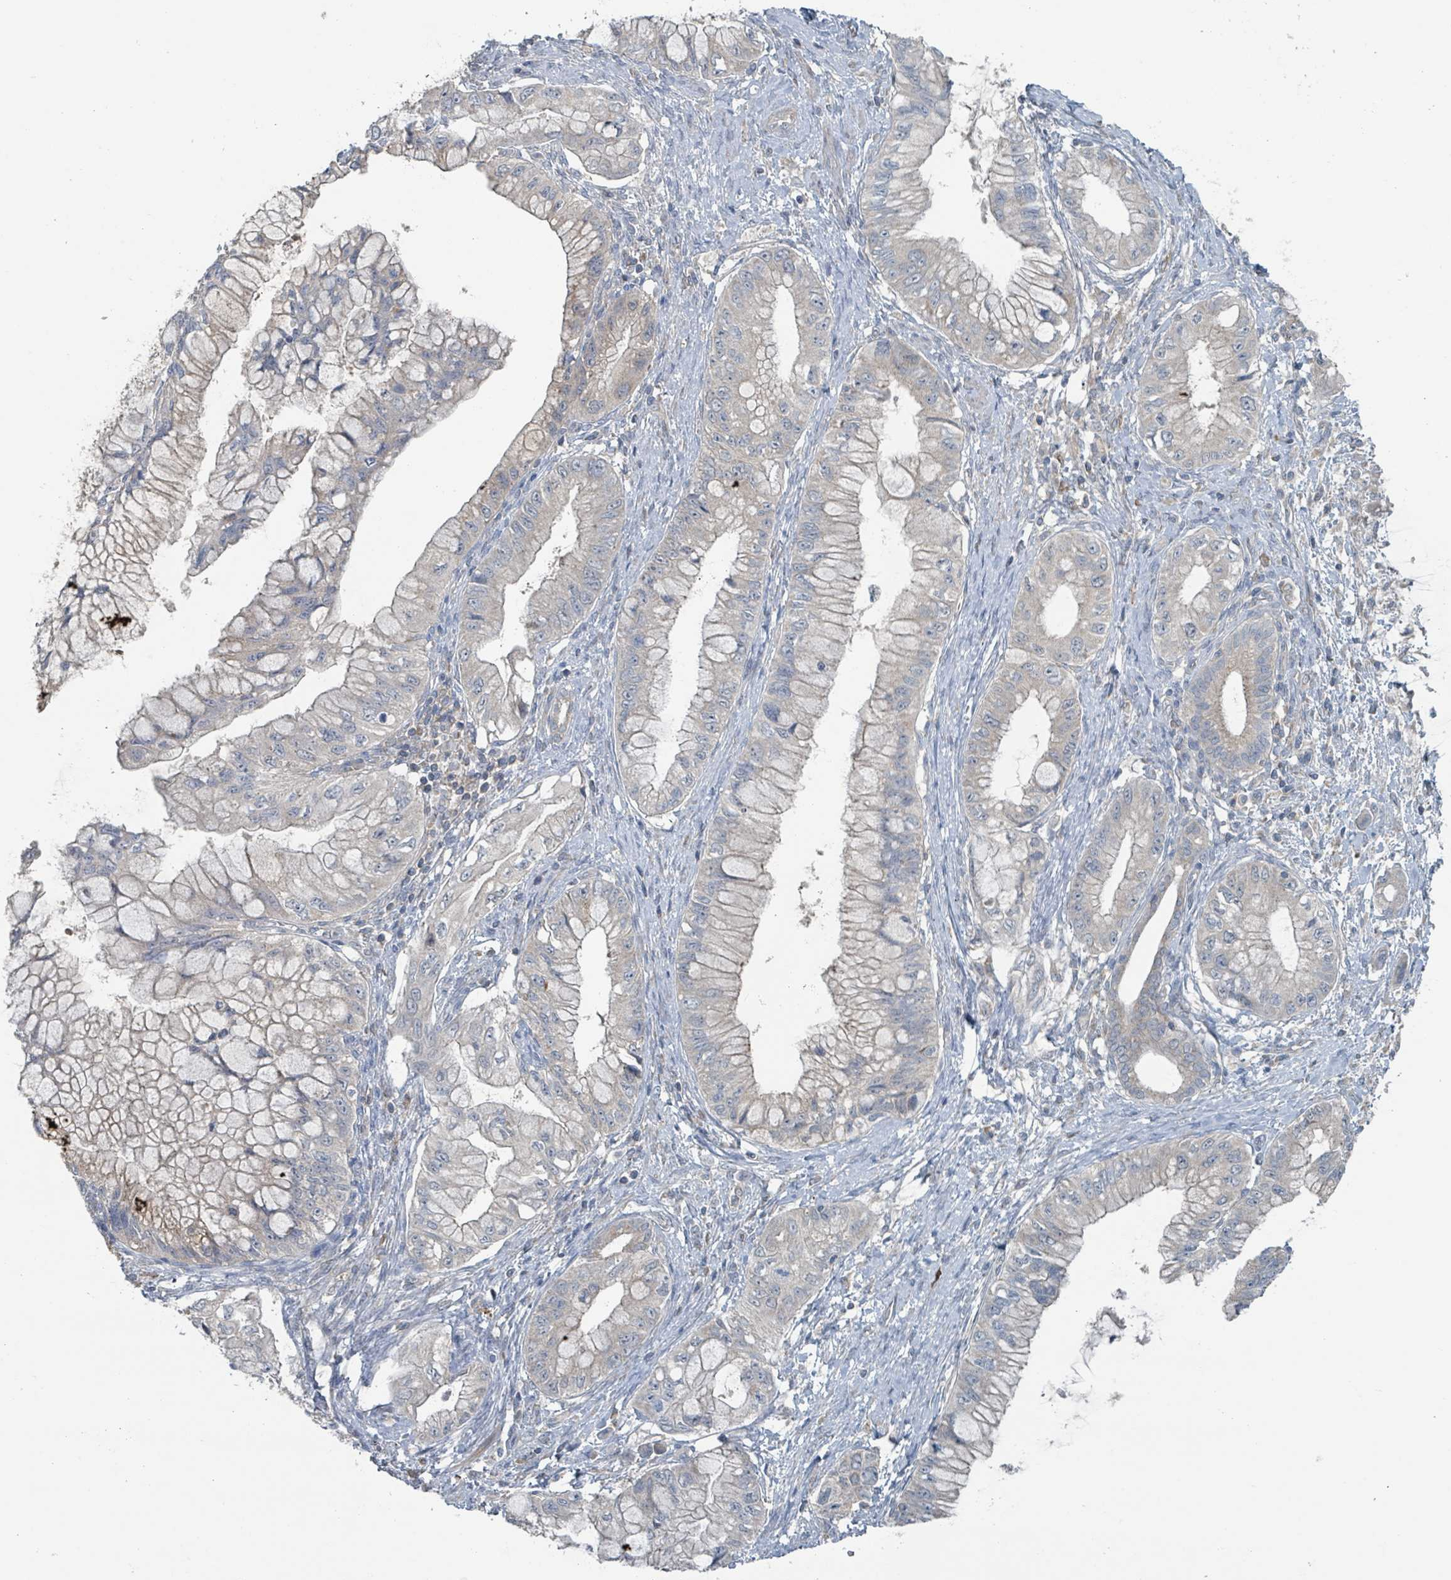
{"staining": {"intensity": "negative", "quantity": "none", "location": "none"}, "tissue": "pancreatic cancer", "cell_type": "Tumor cells", "image_type": "cancer", "snomed": [{"axis": "morphology", "description": "Adenocarcinoma, NOS"}, {"axis": "topography", "description": "Pancreas"}], "caption": "The immunohistochemistry (IHC) histopathology image has no significant positivity in tumor cells of pancreatic cancer (adenocarcinoma) tissue. (Stains: DAB (3,3'-diaminobenzidine) immunohistochemistry (IHC) with hematoxylin counter stain, Microscopy: brightfield microscopy at high magnification).", "gene": "ACBD4", "patient": {"sex": "male", "age": 48}}